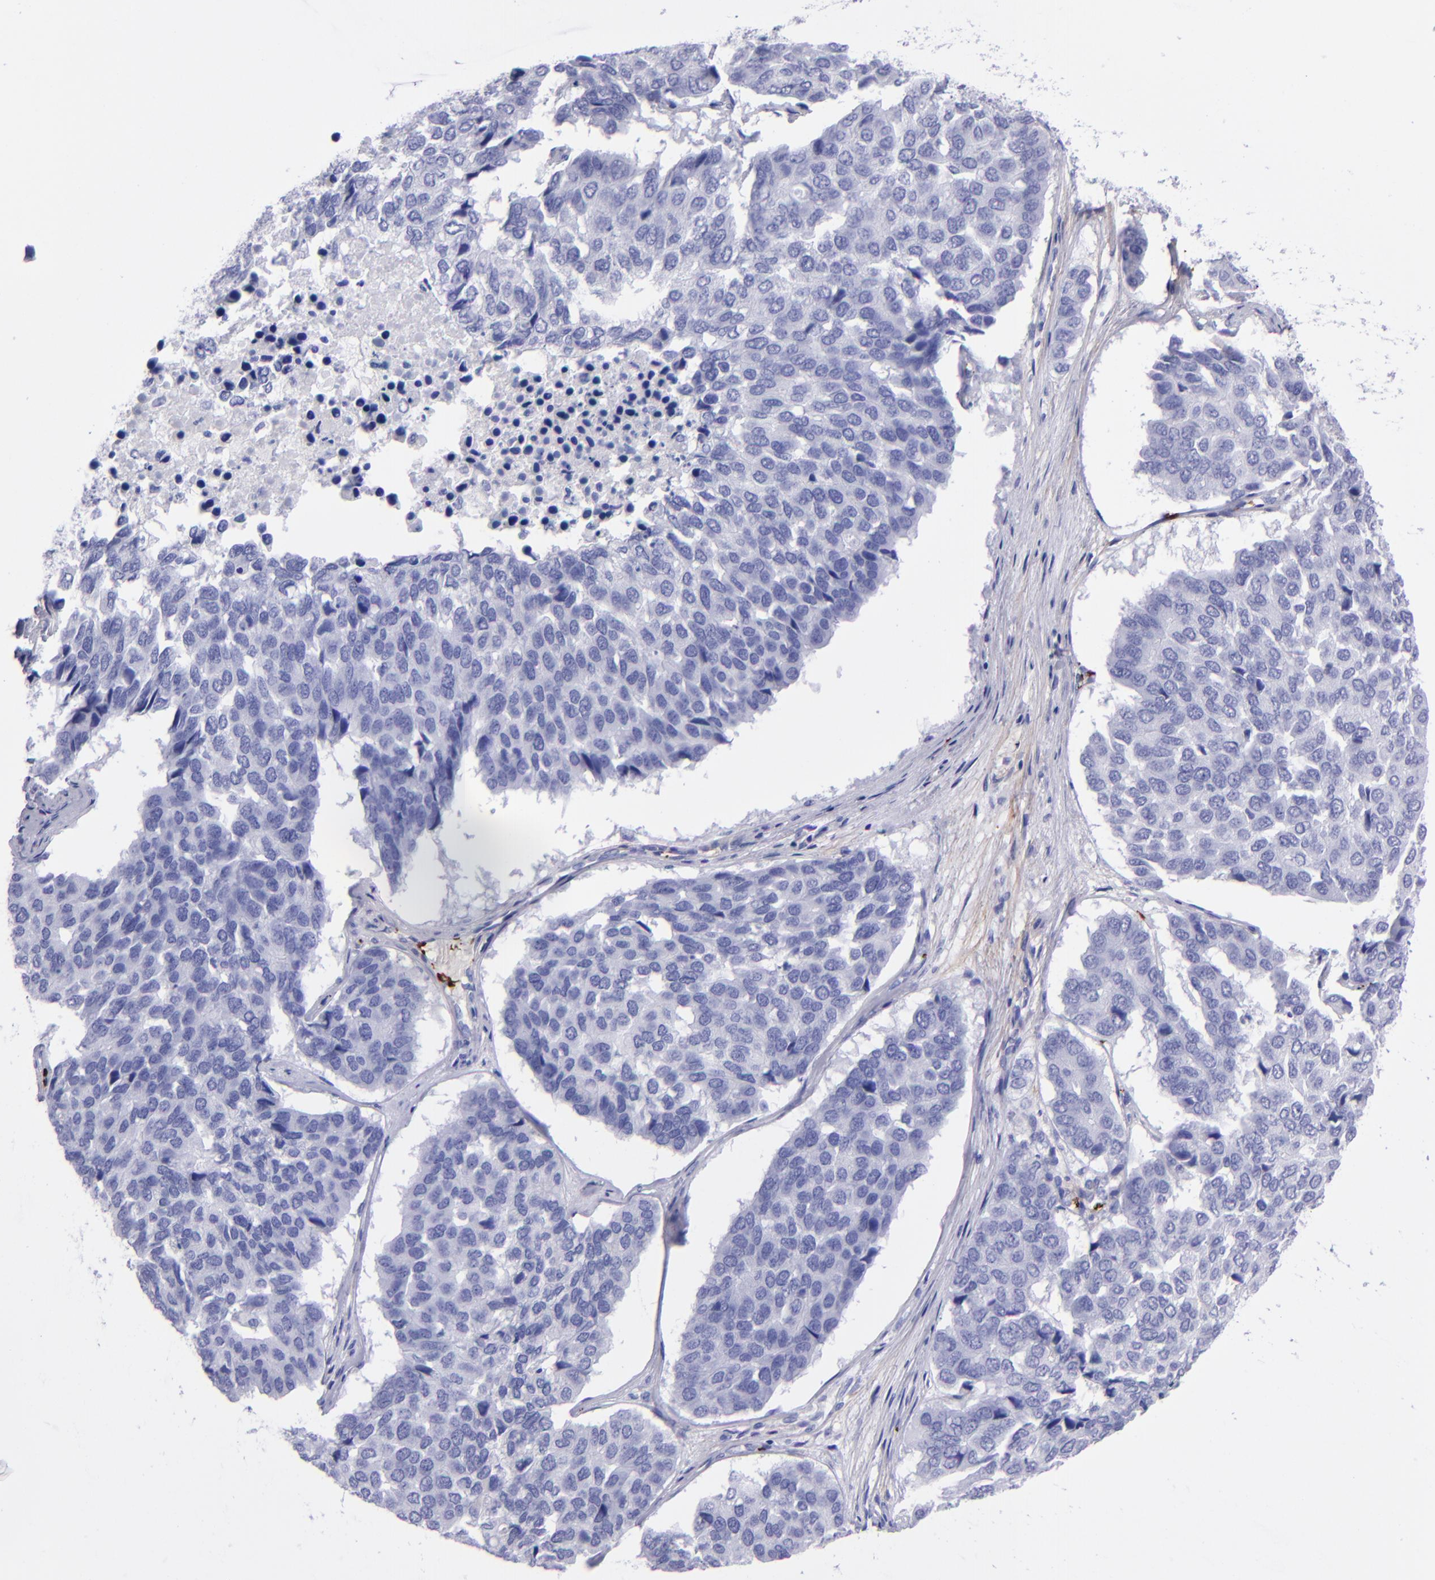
{"staining": {"intensity": "negative", "quantity": "none", "location": "none"}, "tissue": "pancreatic cancer", "cell_type": "Tumor cells", "image_type": "cancer", "snomed": [{"axis": "morphology", "description": "Adenocarcinoma, NOS"}, {"axis": "topography", "description": "Pancreas"}], "caption": "Protein analysis of adenocarcinoma (pancreatic) reveals no significant staining in tumor cells.", "gene": "EFCAB13", "patient": {"sex": "male", "age": 50}}